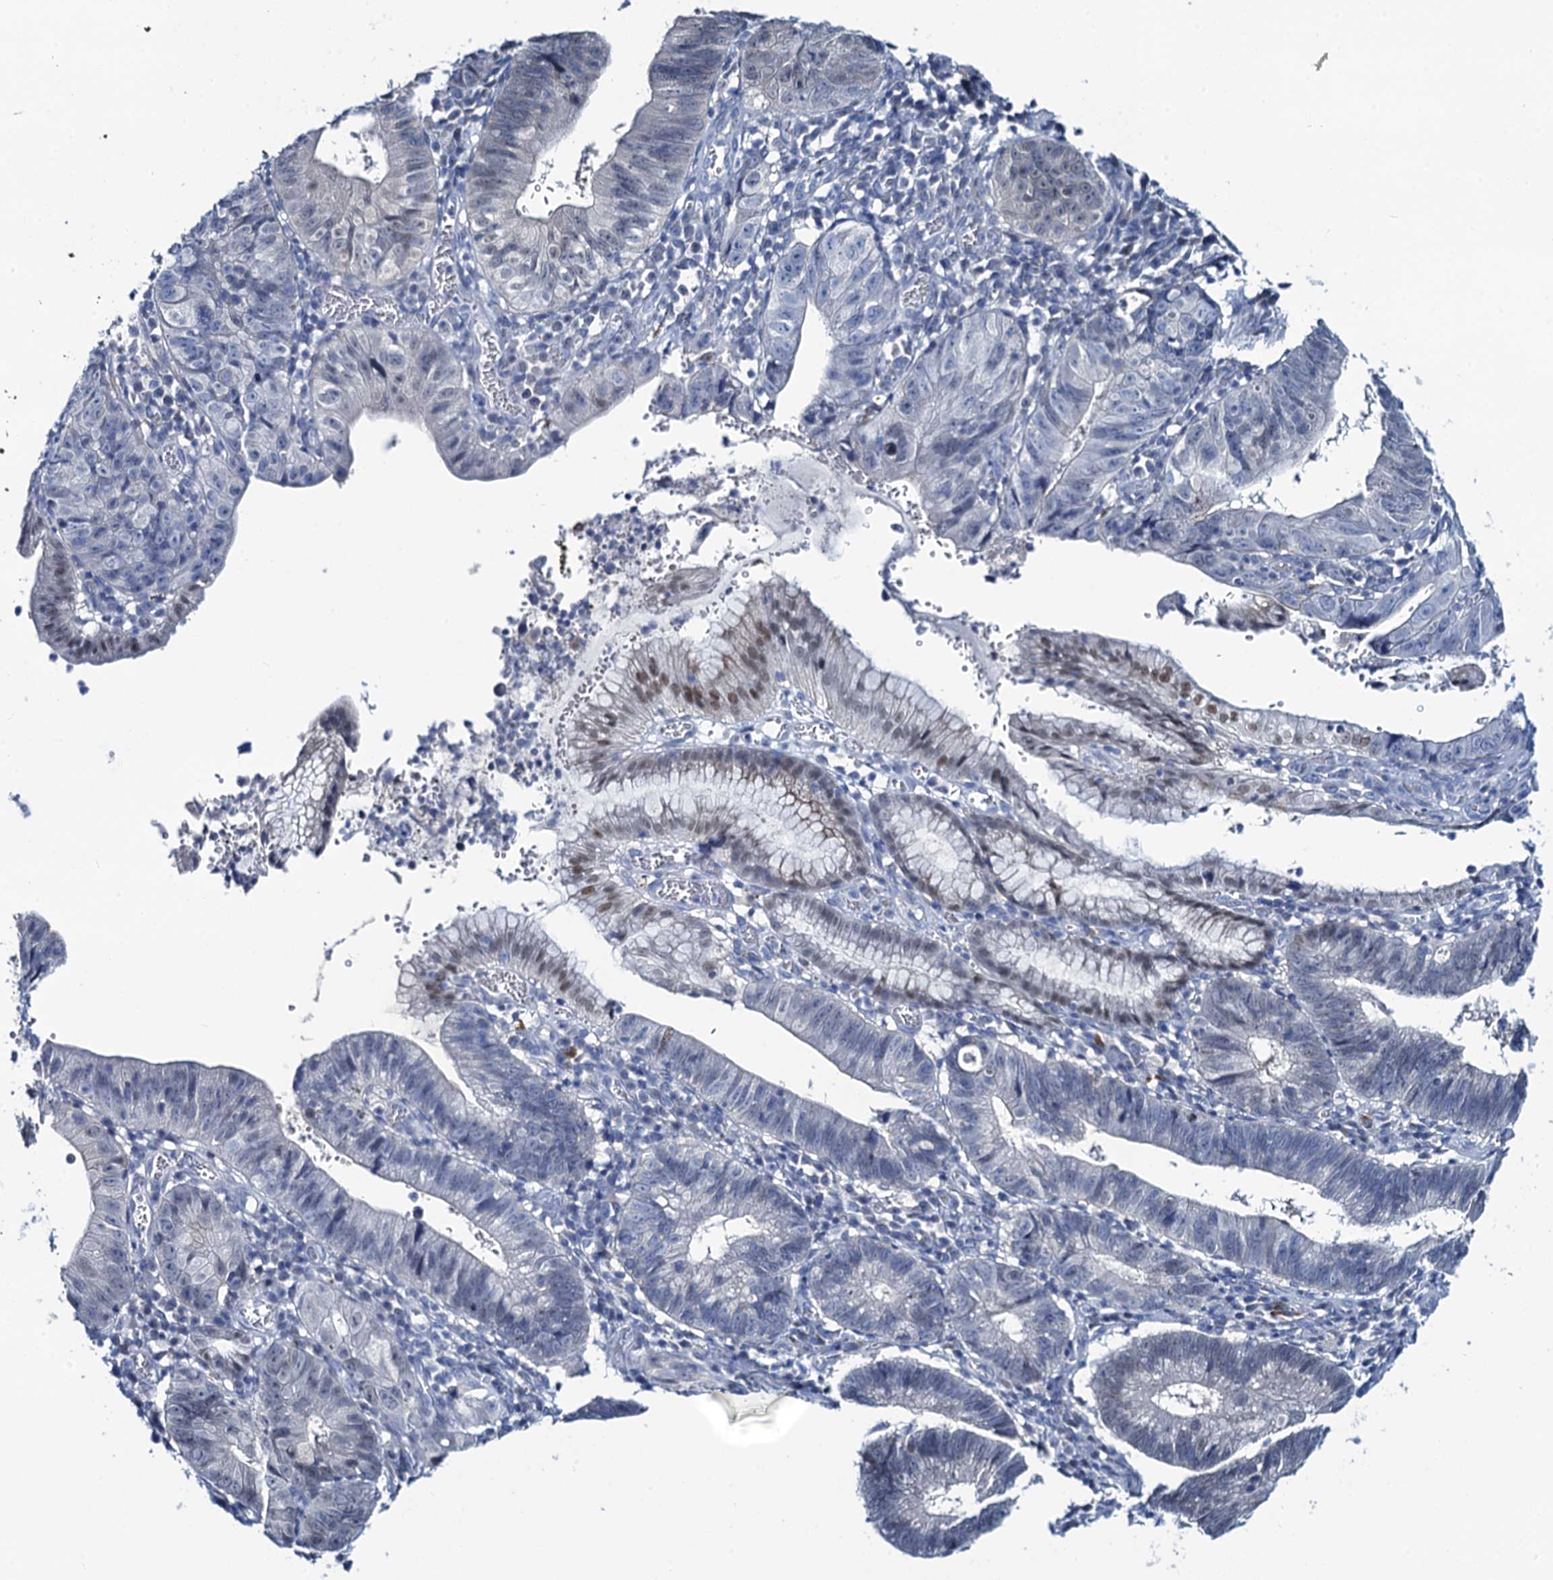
{"staining": {"intensity": "weak", "quantity": "<25%", "location": "cytoplasmic/membranous,nuclear"}, "tissue": "stomach cancer", "cell_type": "Tumor cells", "image_type": "cancer", "snomed": [{"axis": "morphology", "description": "Adenocarcinoma, NOS"}, {"axis": "topography", "description": "Stomach"}], "caption": "Immunohistochemistry of human stomach adenocarcinoma exhibits no staining in tumor cells. (Brightfield microscopy of DAB (3,3'-diaminobenzidine) IHC at high magnification).", "gene": "TOX3", "patient": {"sex": "male", "age": 59}}